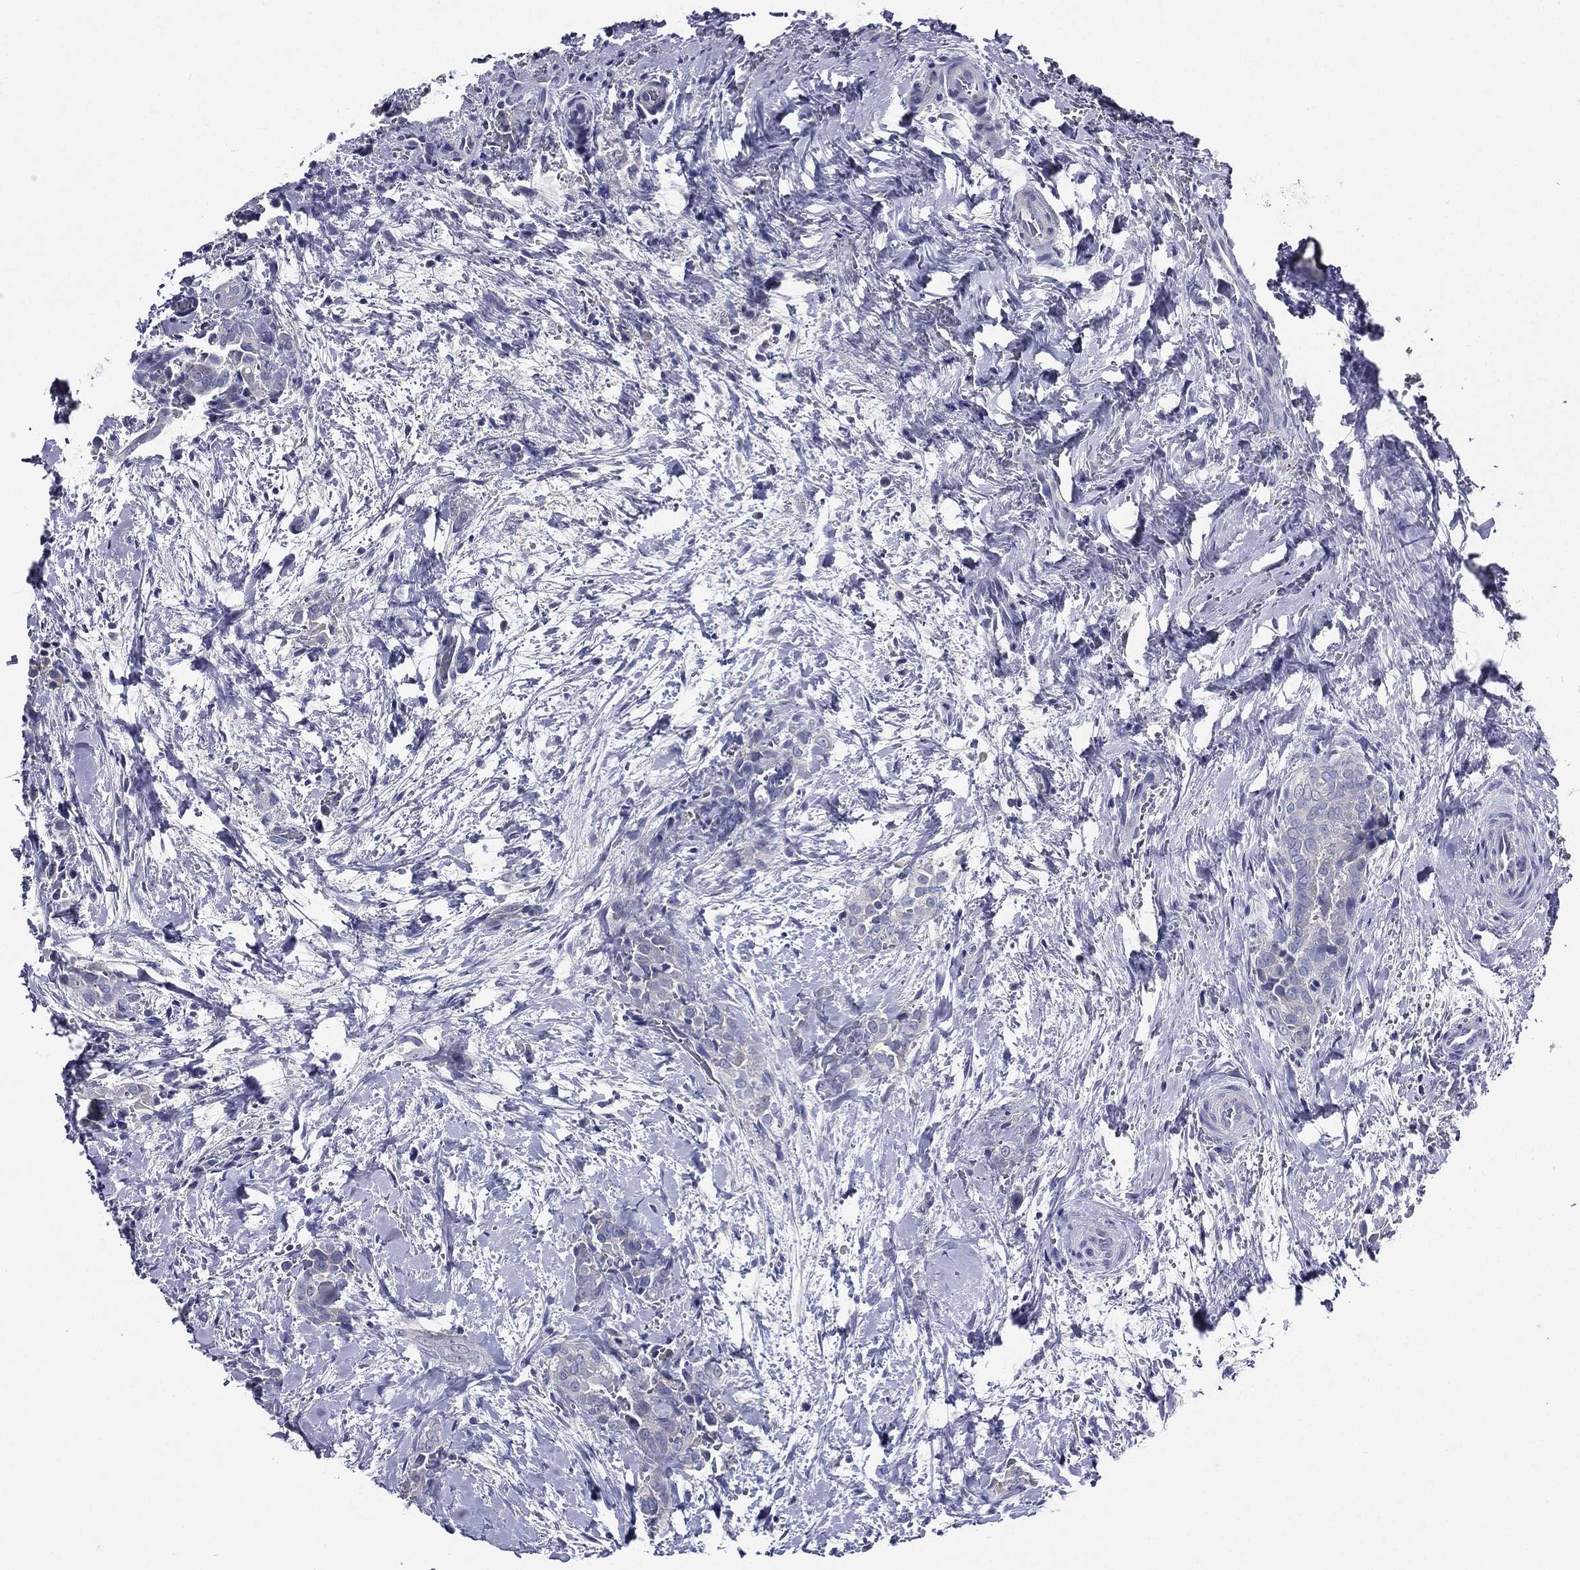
{"staining": {"intensity": "negative", "quantity": "none", "location": "none"}, "tissue": "thyroid cancer", "cell_type": "Tumor cells", "image_type": "cancer", "snomed": [{"axis": "morphology", "description": "Papillary adenocarcinoma, NOS"}, {"axis": "topography", "description": "Thyroid gland"}], "caption": "High power microscopy histopathology image of an immunohistochemistry (IHC) histopathology image of thyroid cancer (papillary adenocarcinoma), revealing no significant expression in tumor cells.", "gene": "TGM1", "patient": {"sex": "male", "age": 61}}